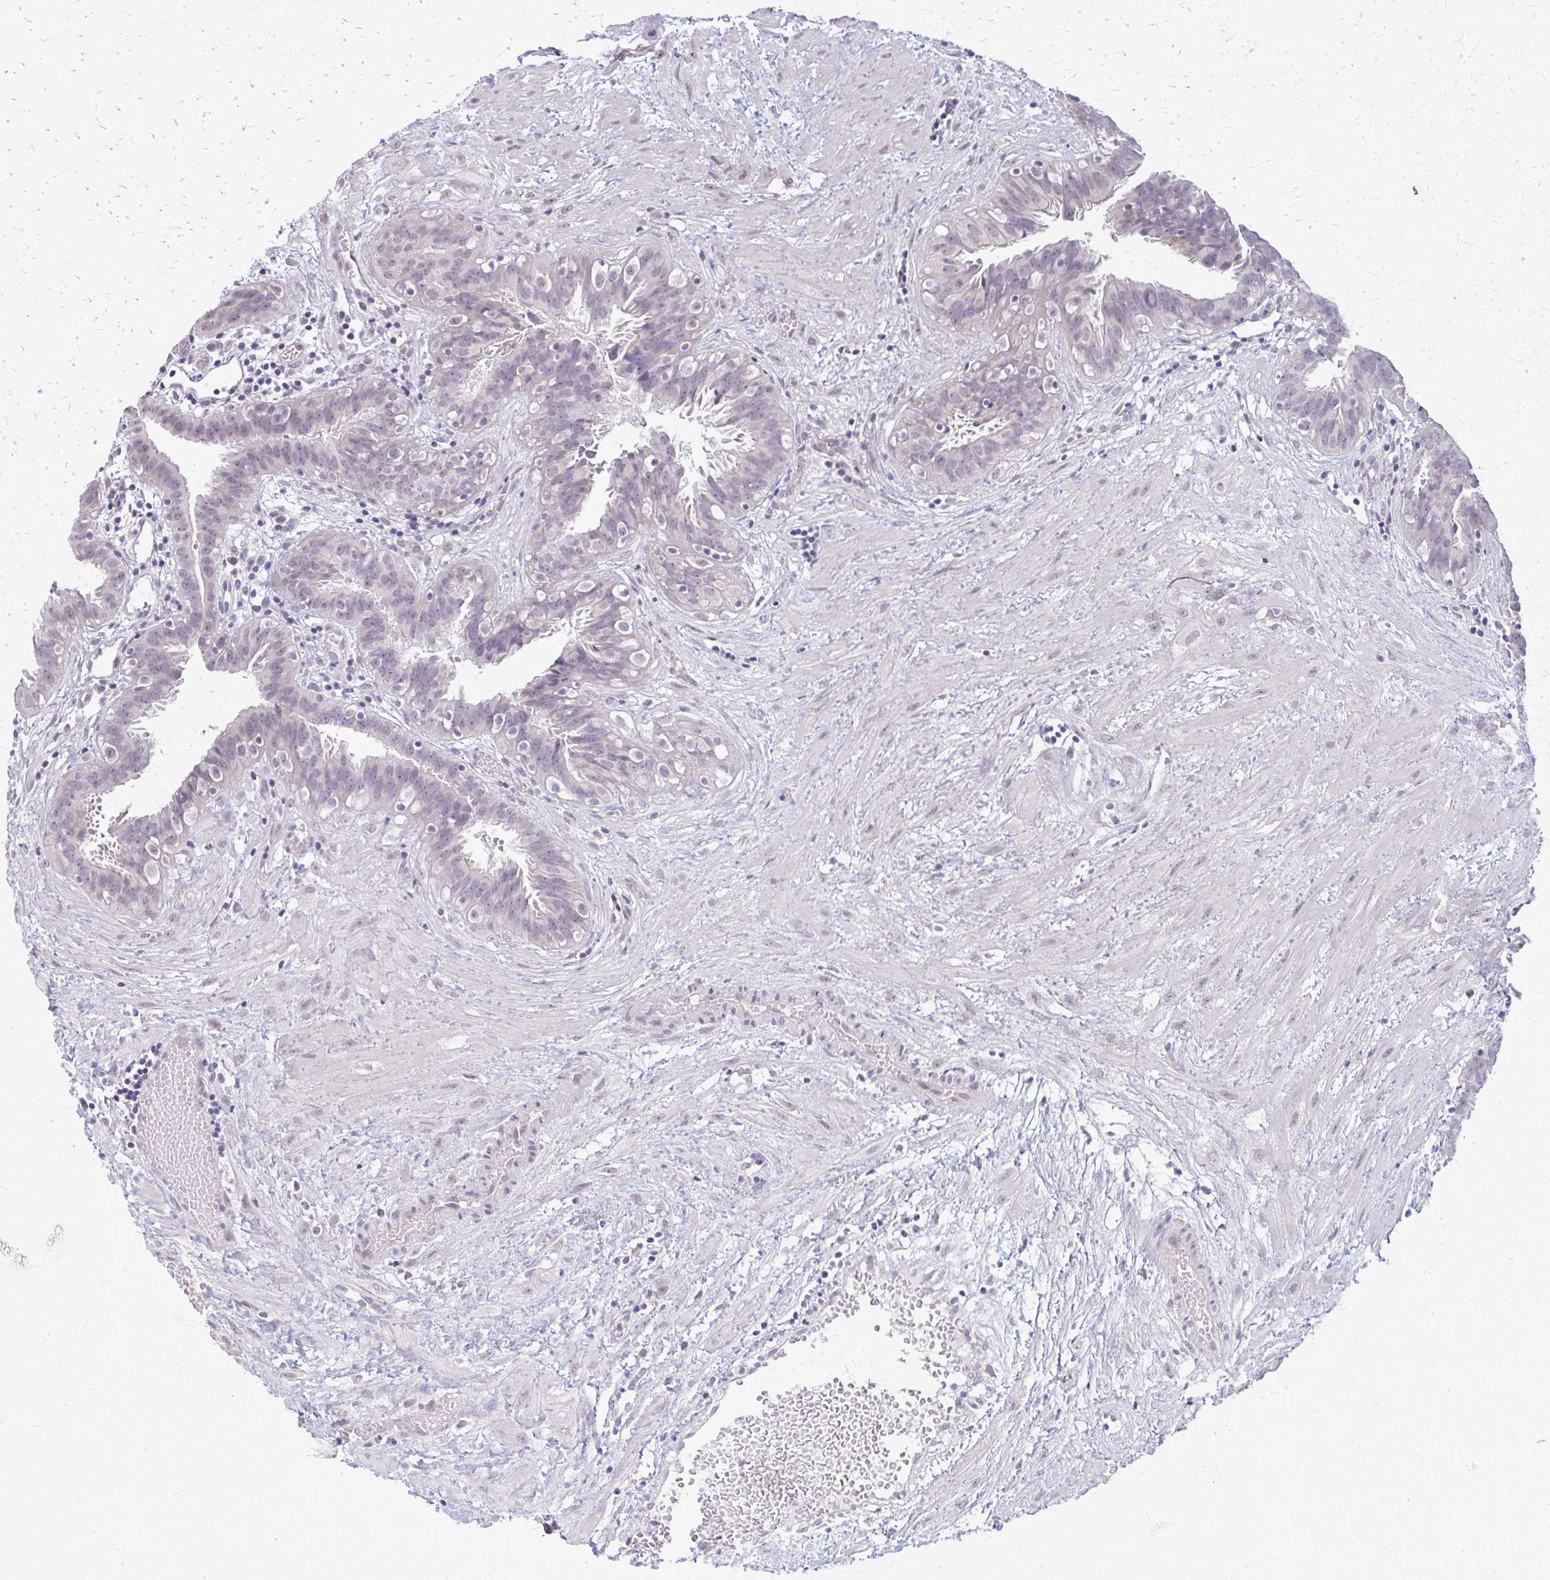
{"staining": {"intensity": "negative", "quantity": "none", "location": "none"}, "tissue": "fallopian tube", "cell_type": "Glandular cells", "image_type": "normal", "snomed": [{"axis": "morphology", "description": "Normal tissue, NOS"}, {"axis": "topography", "description": "Fallopian tube"}], "caption": "Immunohistochemistry image of unremarkable human fallopian tube stained for a protein (brown), which shows no staining in glandular cells.", "gene": "PLCB1", "patient": {"sex": "female", "age": 37}}